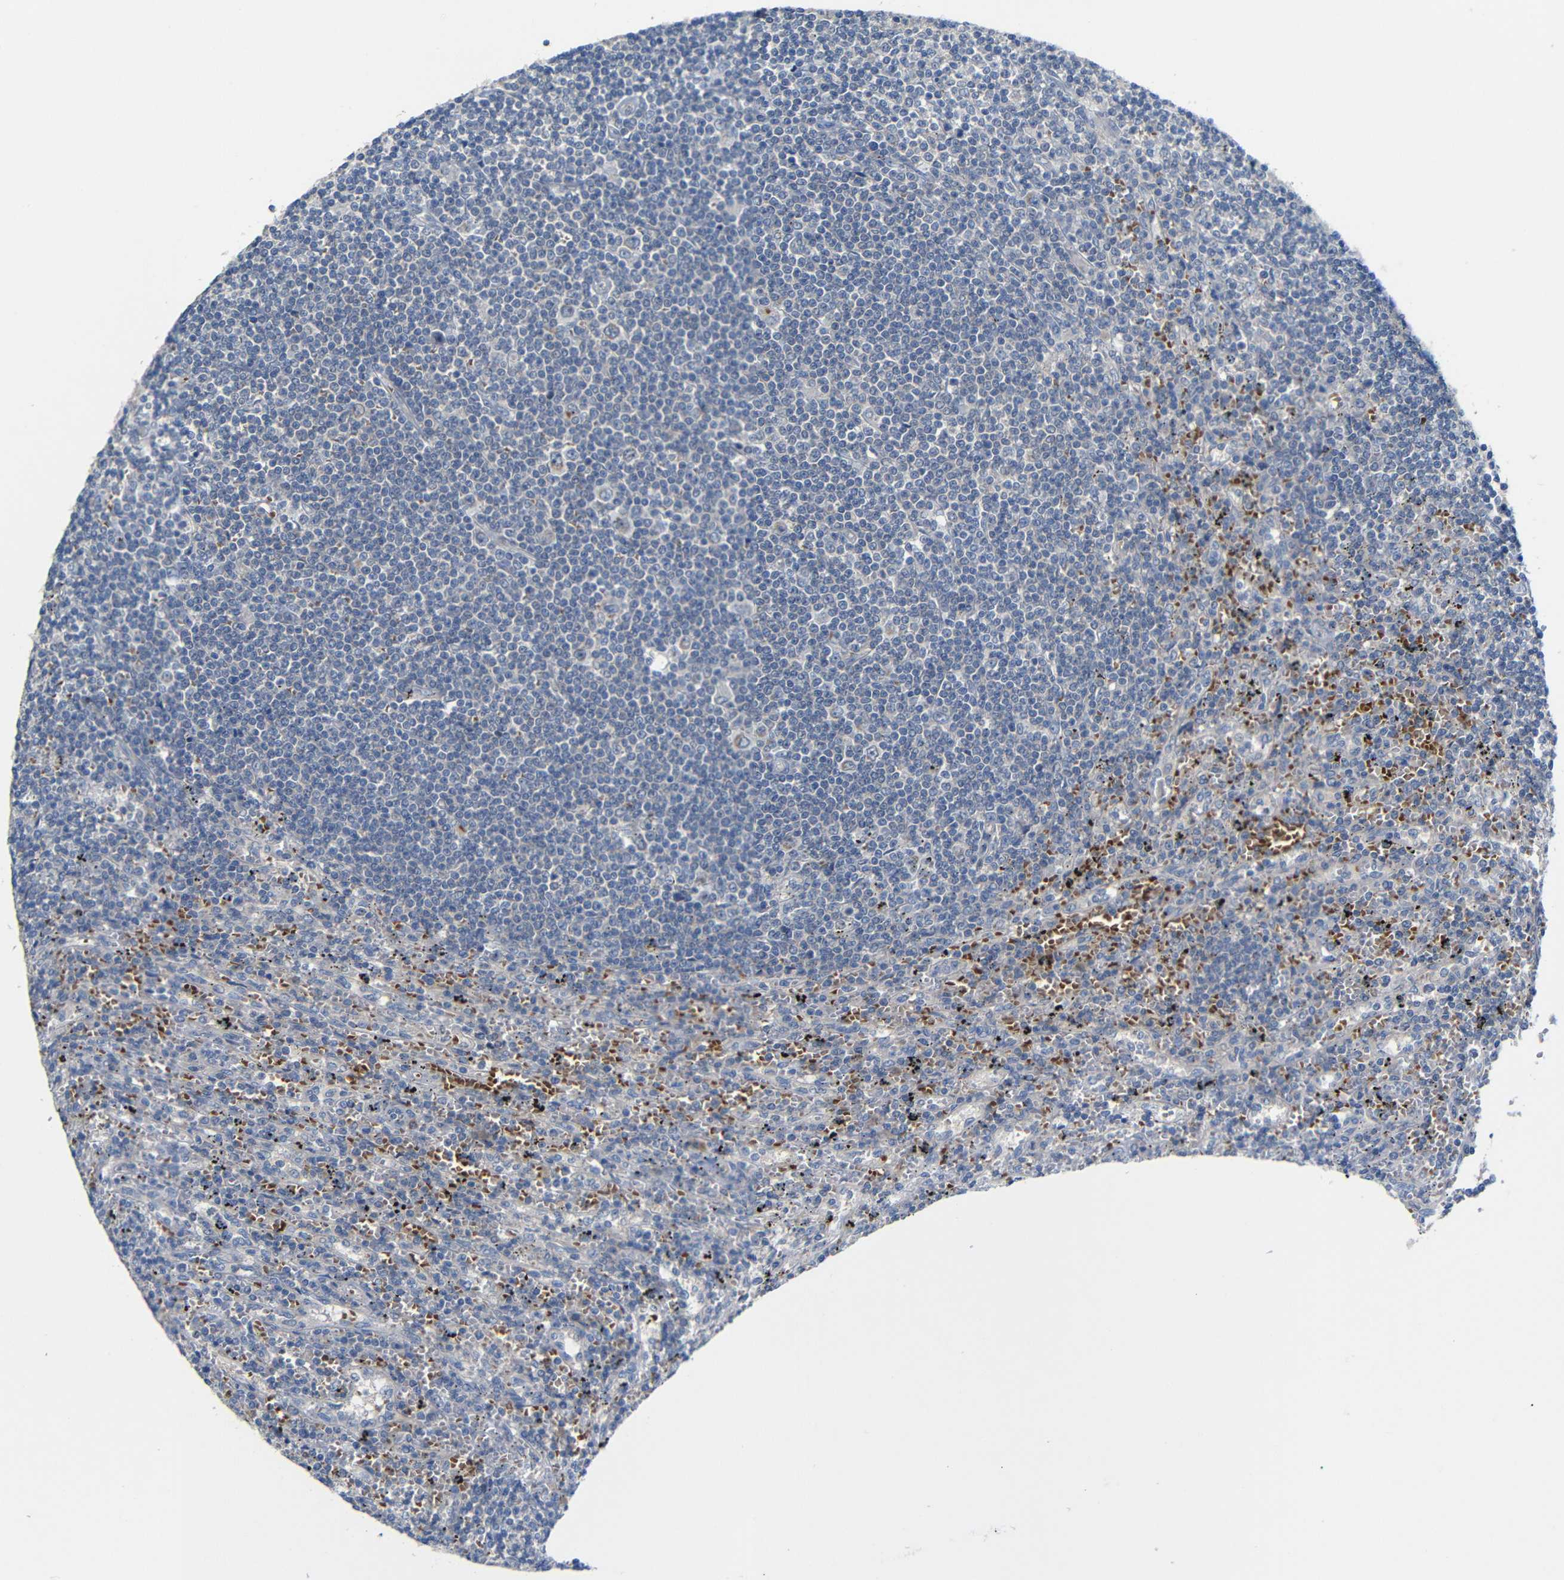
{"staining": {"intensity": "negative", "quantity": "none", "location": "none"}, "tissue": "lymphoma", "cell_type": "Tumor cells", "image_type": "cancer", "snomed": [{"axis": "morphology", "description": "Malignant lymphoma, non-Hodgkin's type, Low grade"}, {"axis": "topography", "description": "Spleen"}], "caption": "Immunohistochemical staining of human lymphoma demonstrates no significant positivity in tumor cells.", "gene": "TBC1D32", "patient": {"sex": "male", "age": 76}}